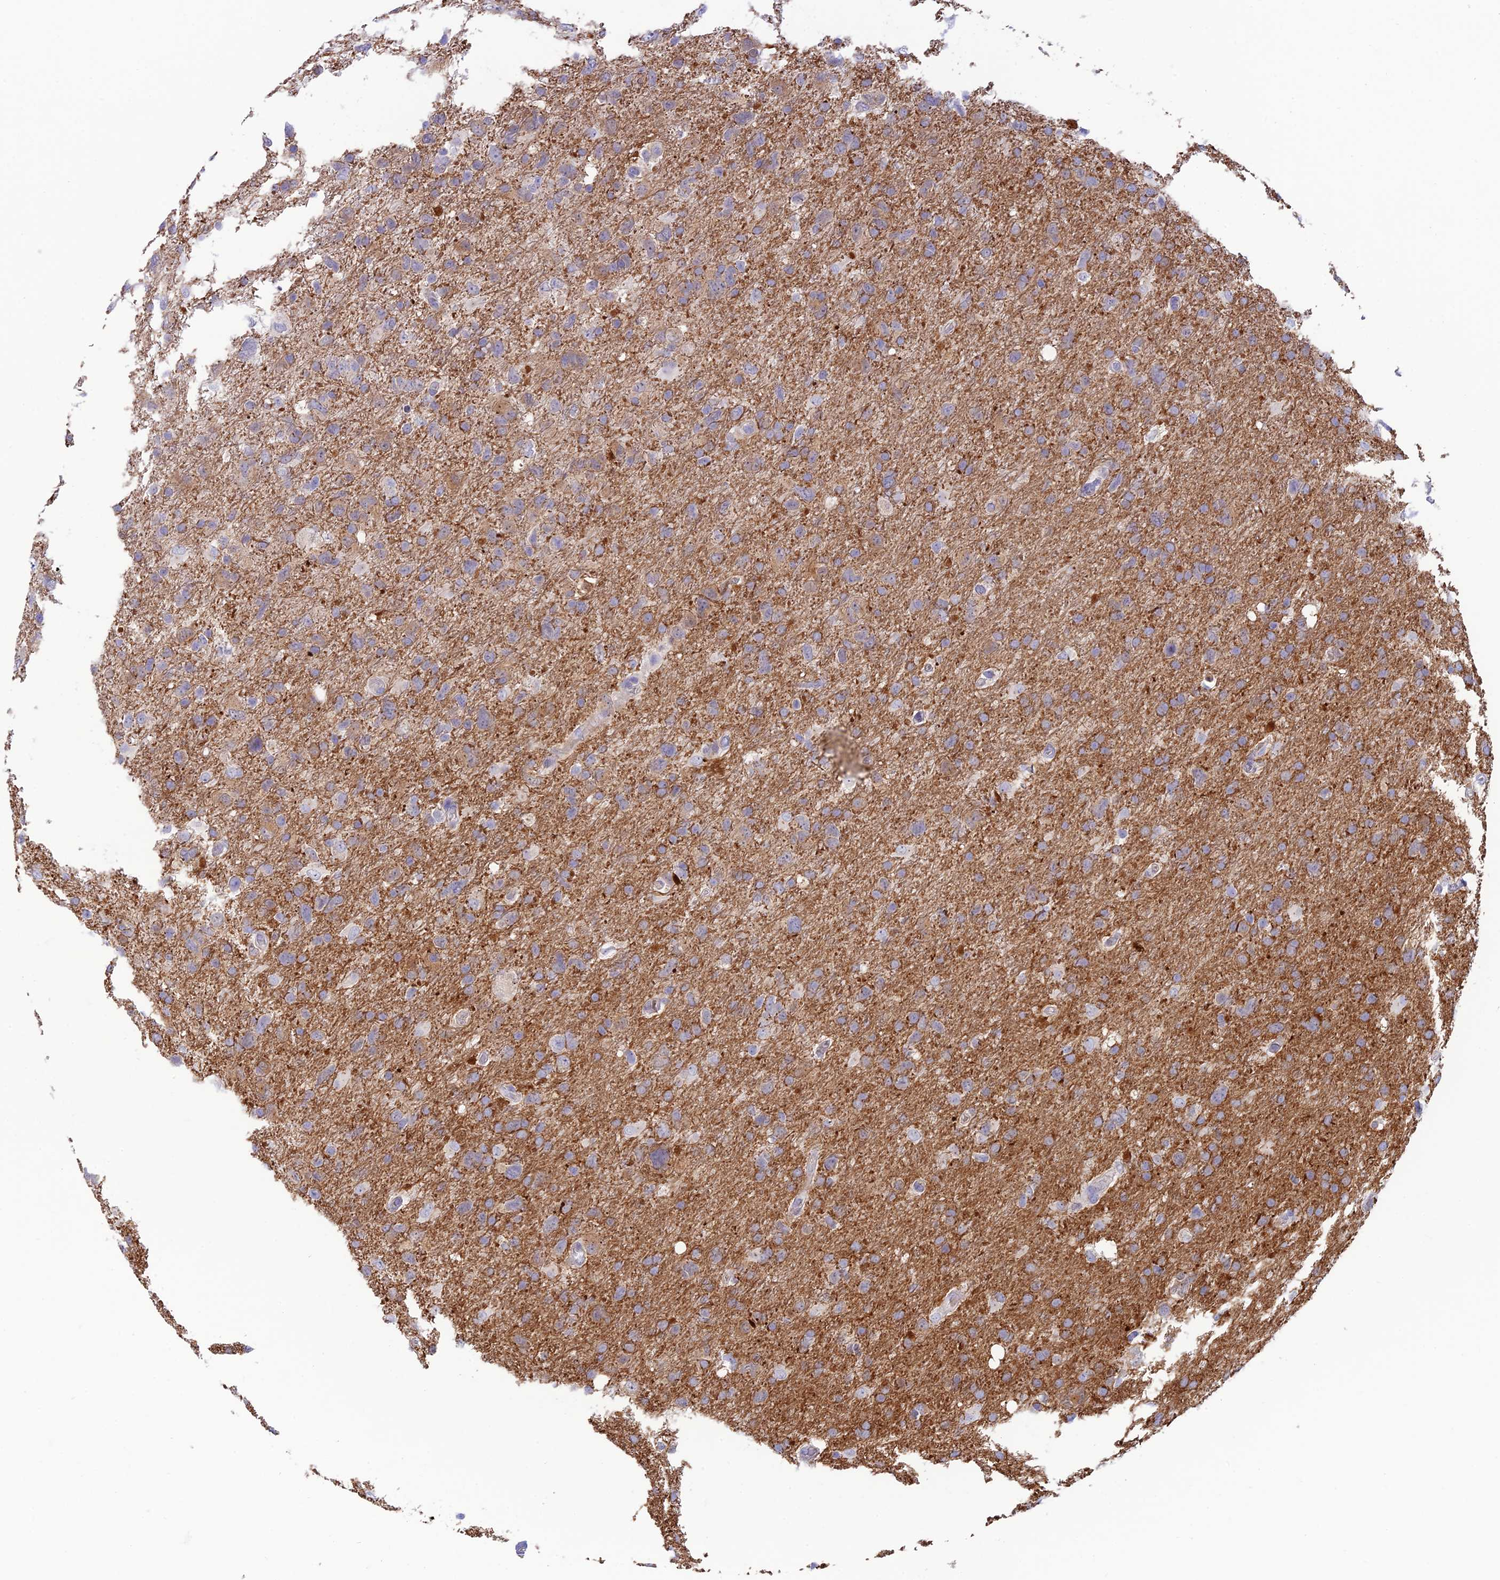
{"staining": {"intensity": "moderate", "quantity": "<25%", "location": "cytoplasmic/membranous"}, "tissue": "glioma", "cell_type": "Tumor cells", "image_type": "cancer", "snomed": [{"axis": "morphology", "description": "Glioma, malignant, High grade"}, {"axis": "topography", "description": "Brain"}], "caption": "Moderate cytoplasmic/membranous protein expression is identified in about <25% of tumor cells in malignant high-grade glioma.", "gene": "XPO7", "patient": {"sex": "male", "age": 61}}